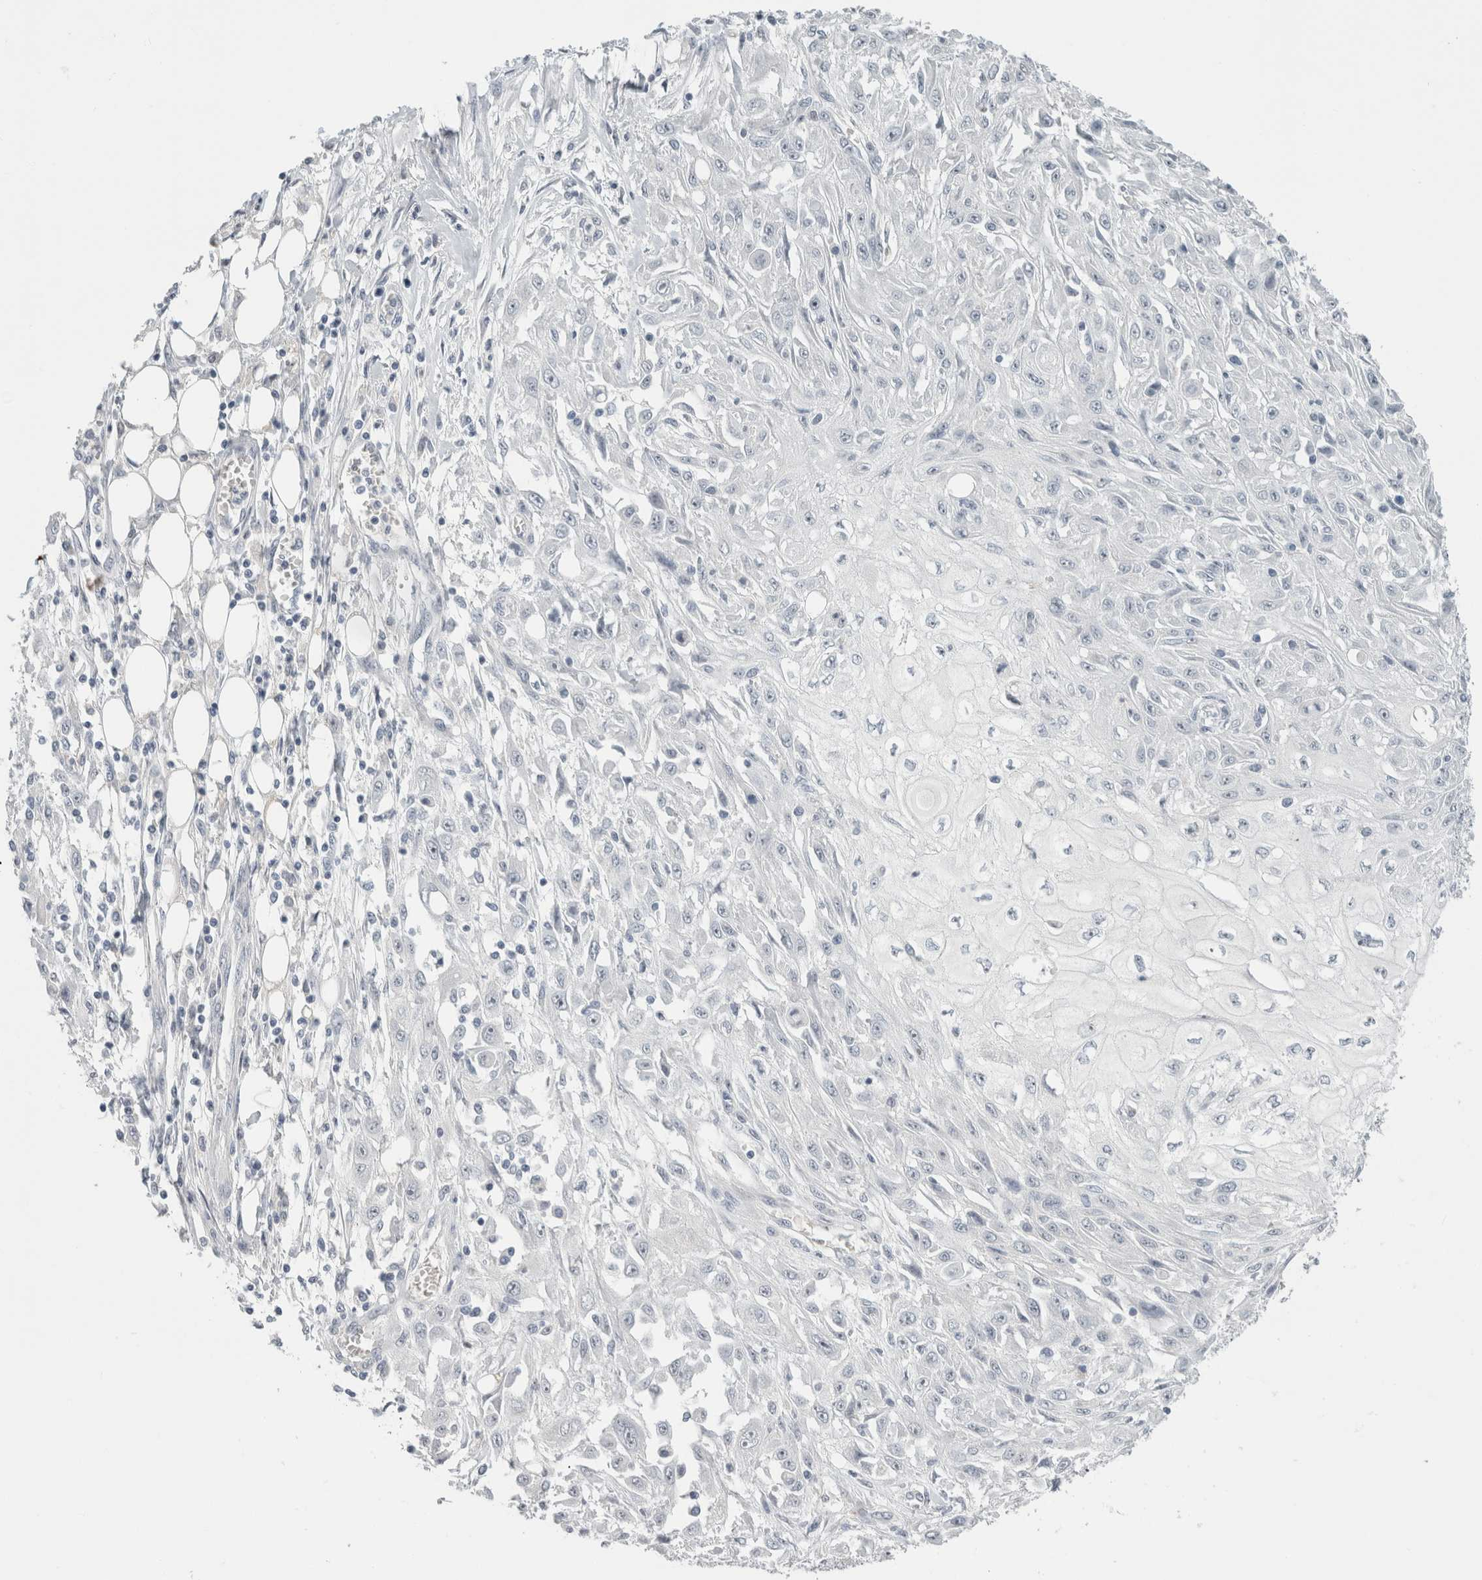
{"staining": {"intensity": "negative", "quantity": "none", "location": "none"}, "tissue": "skin cancer", "cell_type": "Tumor cells", "image_type": "cancer", "snomed": [{"axis": "morphology", "description": "Squamous cell carcinoma, NOS"}, {"axis": "morphology", "description": "Squamous cell carcinoma, metastatic, NOS"}, {"axis": "topography", "description": "Skin"}, {"axis": "topography", "description": "Lymph node"}], "caption": "This is an IHC image of human skin cancer (metastatic squamous cell carcinoma). There is no positivity in tumor cells.", "gene": "FMR1NB", "patient": {"sex": "male", "age": 75}}